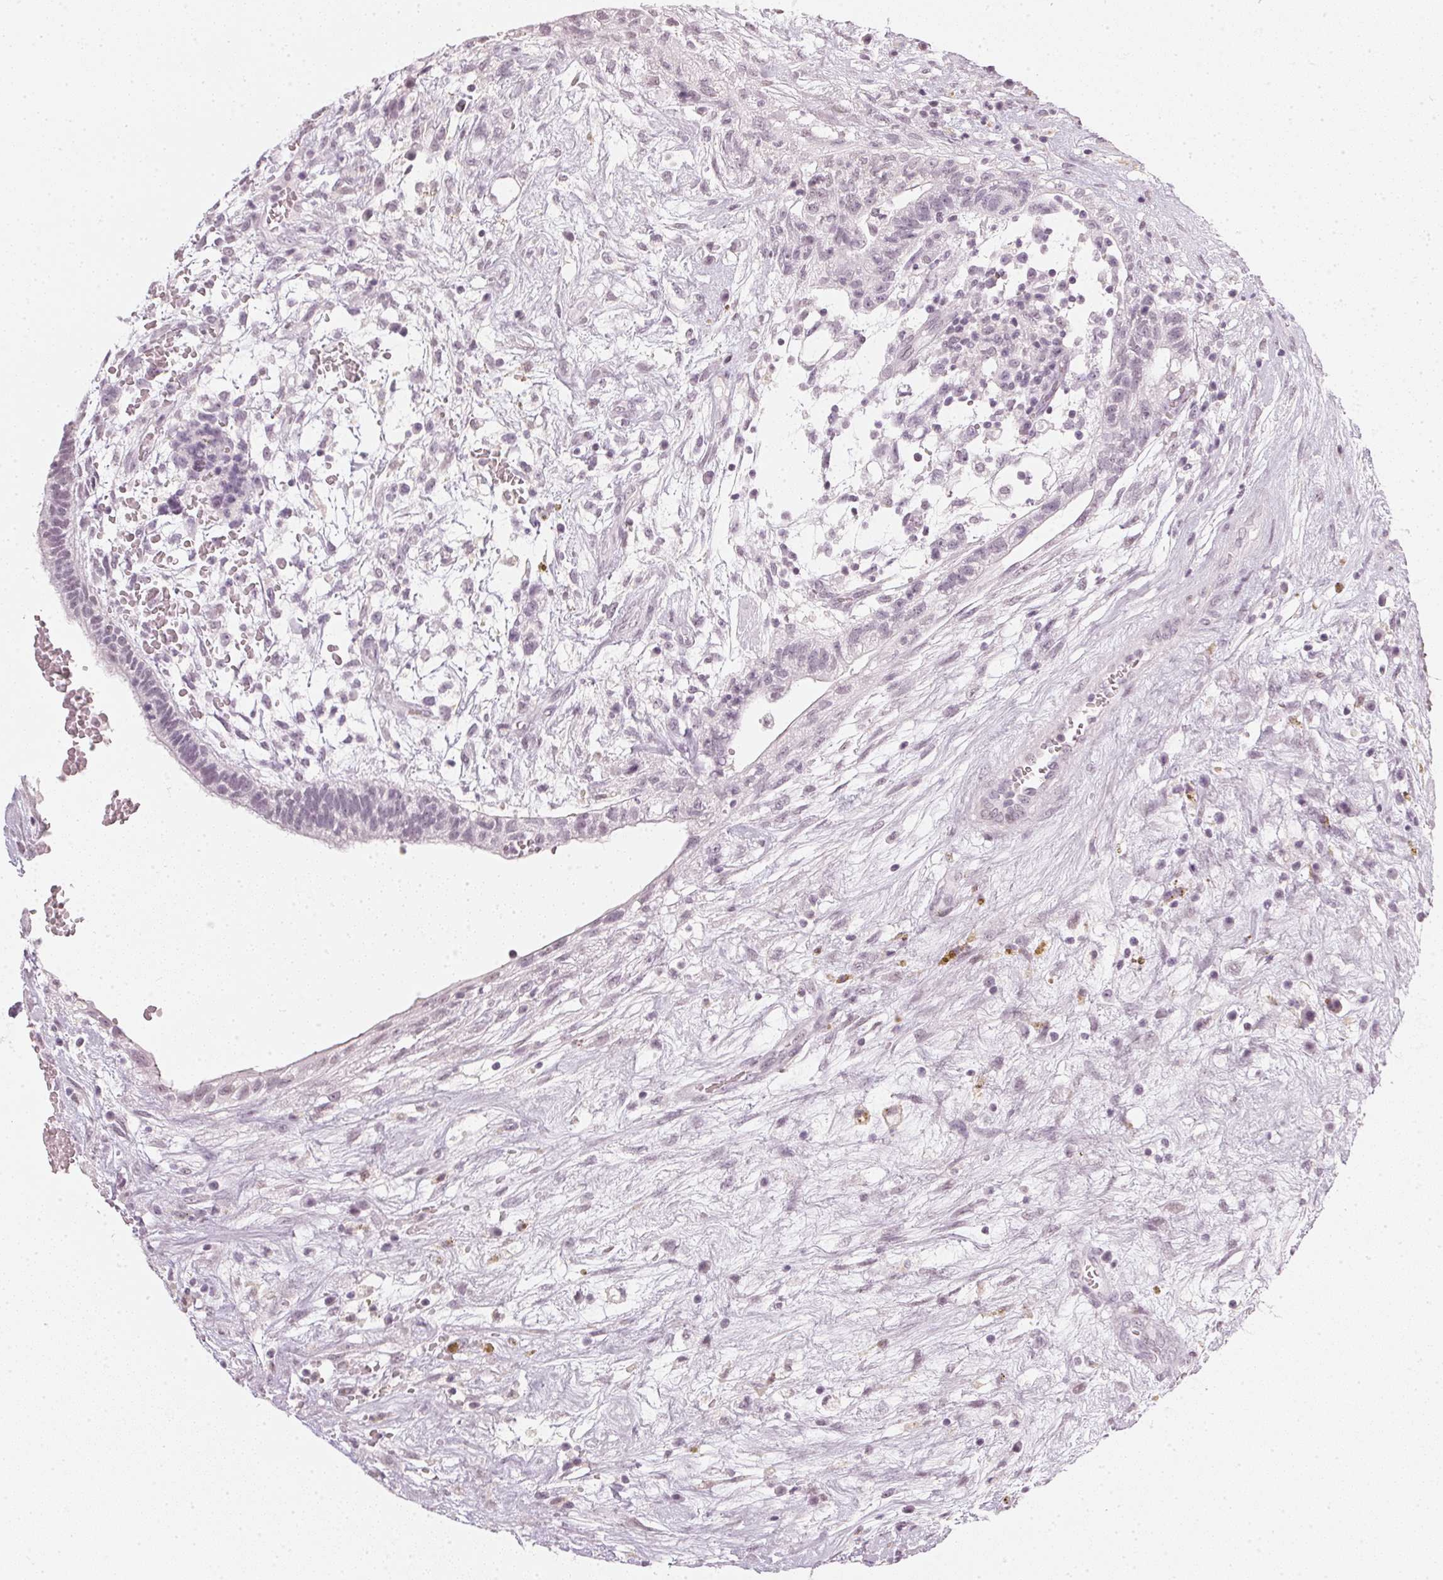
{"staining": {"intensity": "negative", "quantity": "none", "location": "none"}, "tissue": "testis cancer", "cell_type": "Tumor cells", "image_type": "cancer", "snomed": [{"axis": "morphology", "description": "Normal tissue, NOS"}, {"axis": "morphology", "description": "Carcinoma, Embryonal, NOS"}, {"axis": "topography", "description": "Testis"}], "caption": "This image is of testis cancer (embryonal carcinoma) stained with immunohistochemistry (IHC) to label a protein in brown with the nuclei are counter-stained blue. There is no expression in tumor cells. The staining is performed using DAB brown chromogen with nuclei counter-stained in using hematoxylin.", "gene": "DNAJC6", "patient": {"sex": "male", "age": 32}}